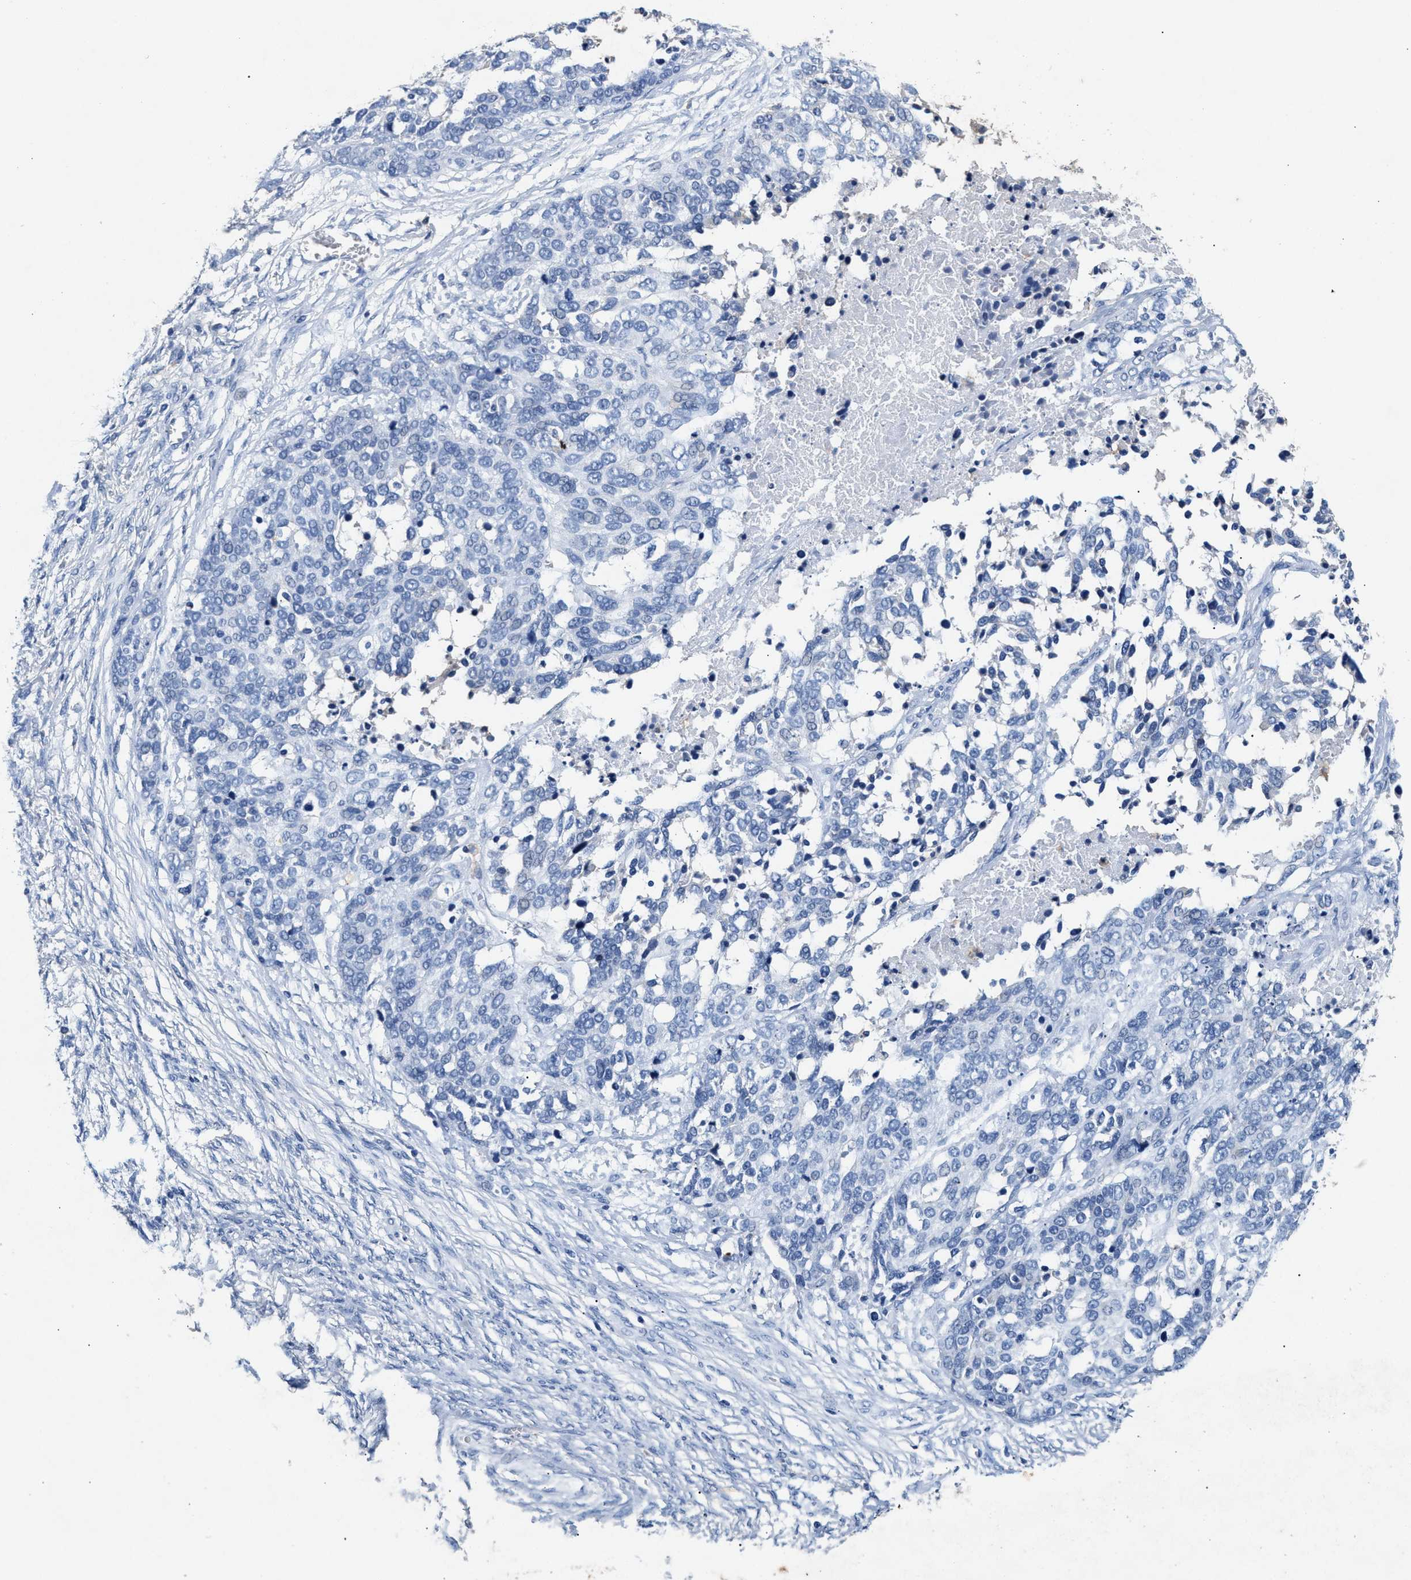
{"staining": {"intensity": "negative", "quantity": "none", "location": "none"}, "tissue": "ovarian cancer", "cell_type": "Tumor cells", "image_type": "cancer", "snomed": [{"axis": "morphology", "description": "Cystadenocarcinoma, serous, NOS"}, {"axis": "topography", "description": "Ovary"}], "caption": "Protein analysis of ovarian serous cystadenocarcinoma shows no significant positivity in tumor cells.", "gene": "GNAI3", "patient": {"sex": "female", "age": 44}}